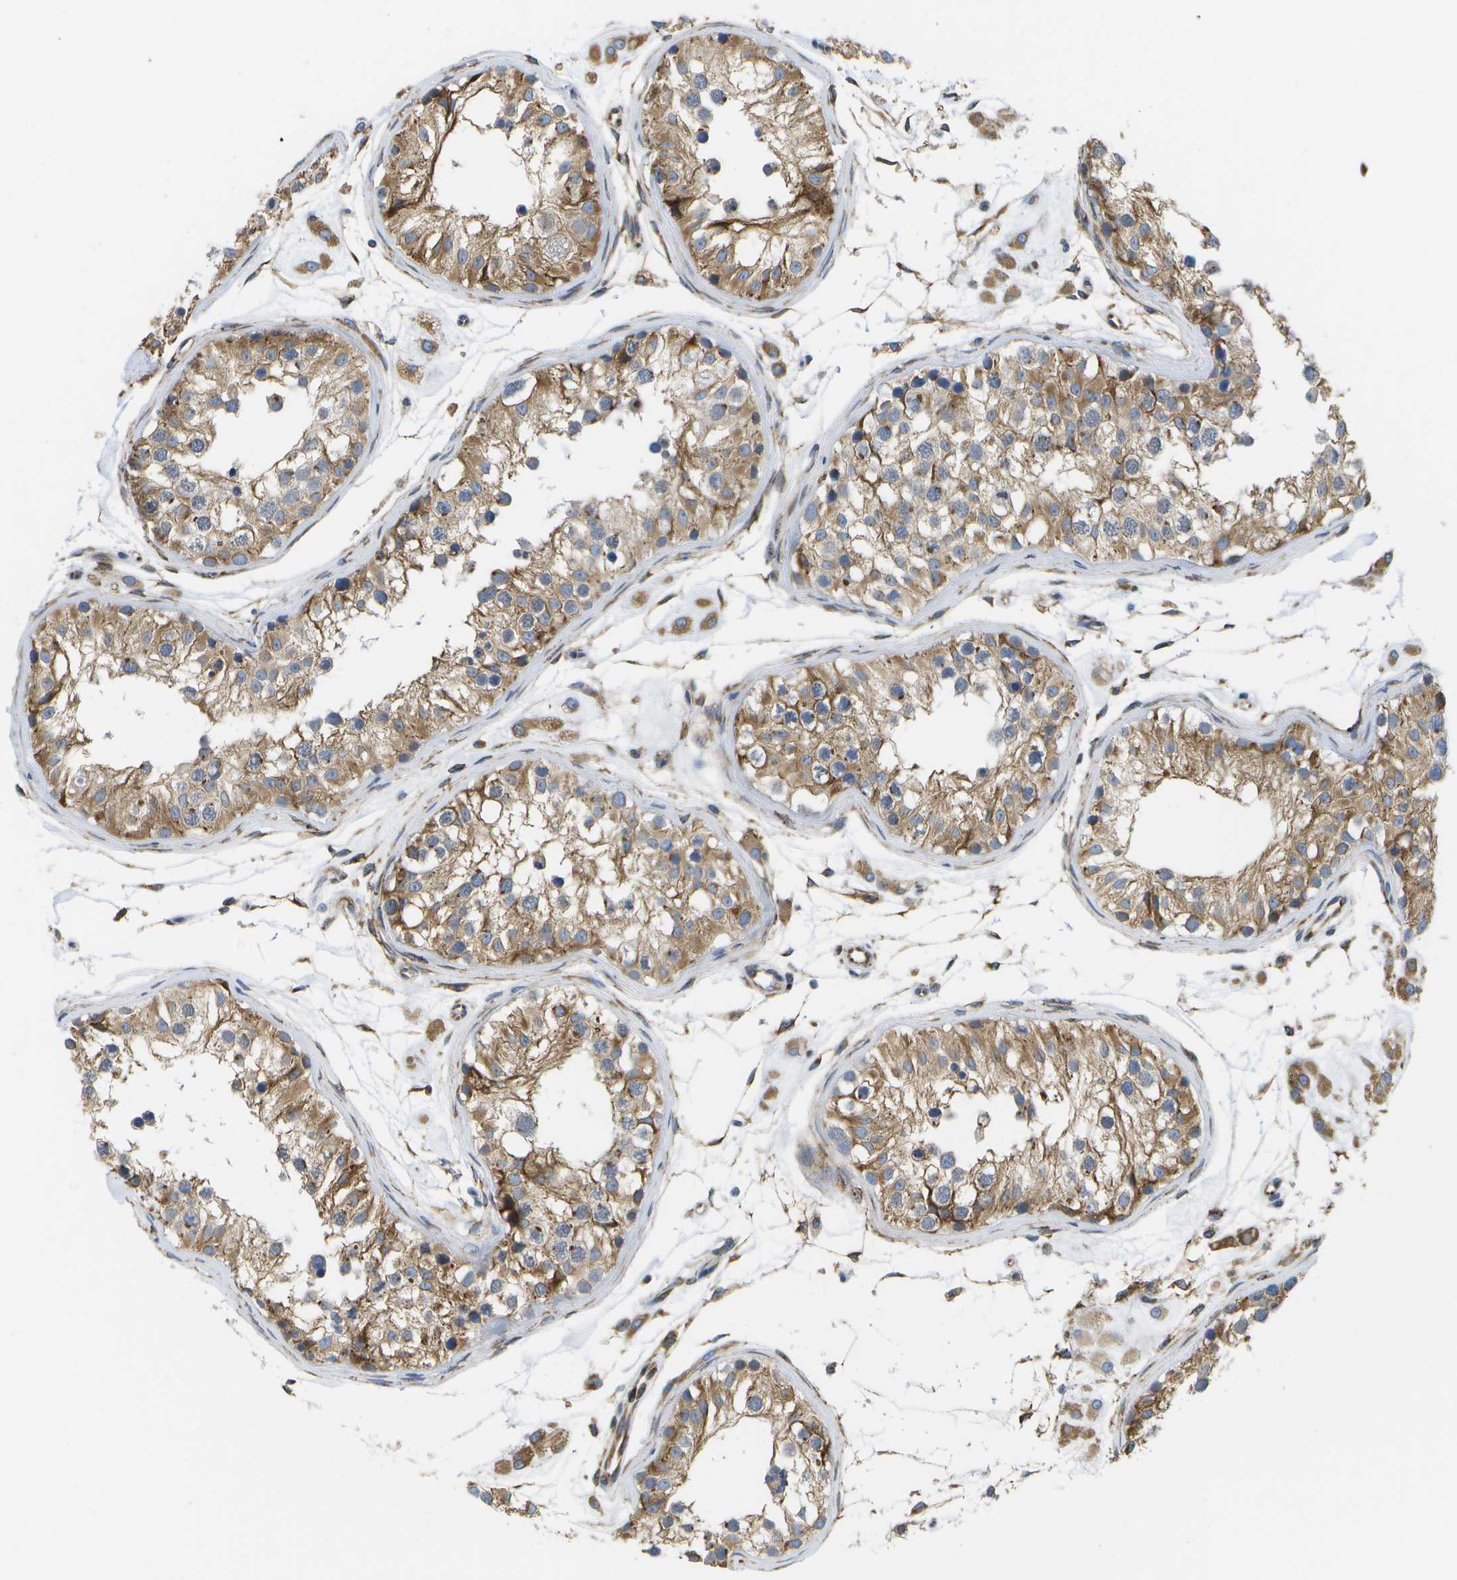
{"staining": {"intensity": "moderate", "quantity": ">75%", "location": "cytoplasmic/membranous"}, "tissue": "testis", "cell_type": "Cells in seminiferous ducts", "image_type": "normal", "snomed": [{"axis": "morphology", "description": "Normal tissue, NOS"}, {"axis": "morphology", "description": "Adenocarcinoma, metastatic, NOS"}, {"axis": "topography", "description": "Testis"}], "caption": "Cells in seminiferous ducts demonstrate moderate cytoplasmic/membranous expression in approximately >75% of cells in normal testis.", "gene": "ZDHHC17", "patient": {"sex": "male", "age": 26}}